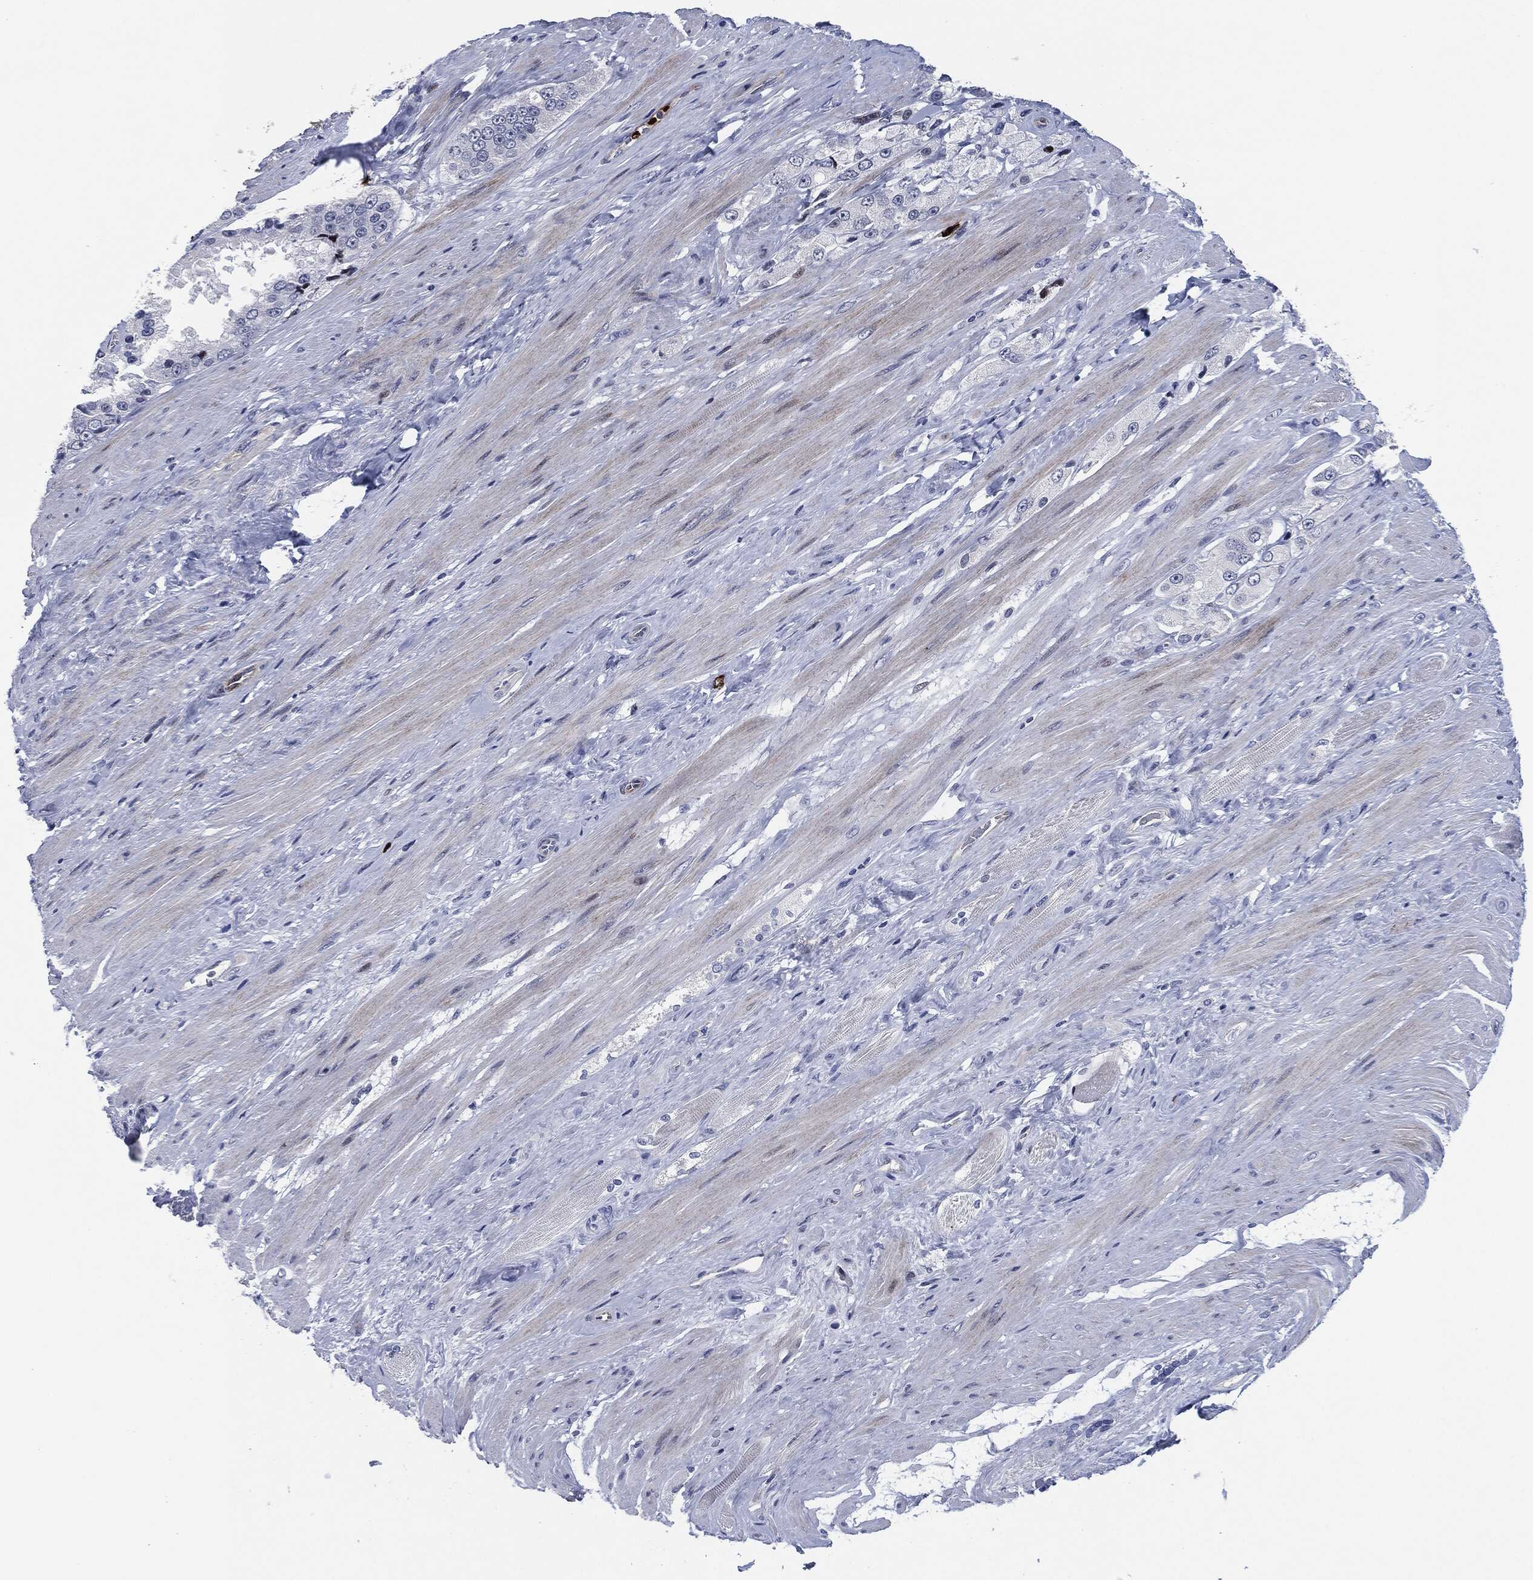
{"staining": {"intensity": "negative", "quantity": "none", "location": "none"}, "tissue": "prostate cancer", "cell_type": "Tumor cells", "image_type": "cancer", "snomed": [{"axis": "morphology", "description": "Adenocarcinoma, NOS"}, {"axis": "topography", "description": "Prostate and seminal vesicle, NOS"}, {"axis": "topography", "description": "Prostate"}], "caption": "High magnification brightfield microscopy of prostate cancer stained with DAB (3,3'-diaminobenzidine) (brown) and counterstained with hematoxylin (blue): tumor cells show no significant staining. Brightfield microscopy of immunohistochemistry (IHC) stained with DAB (3,3'-diaminobenzidine) (brown) and hematoxylin (blue), captured at high magnification.", "gene": "MPO", "patient": {"sex": "male", "age": 64}}